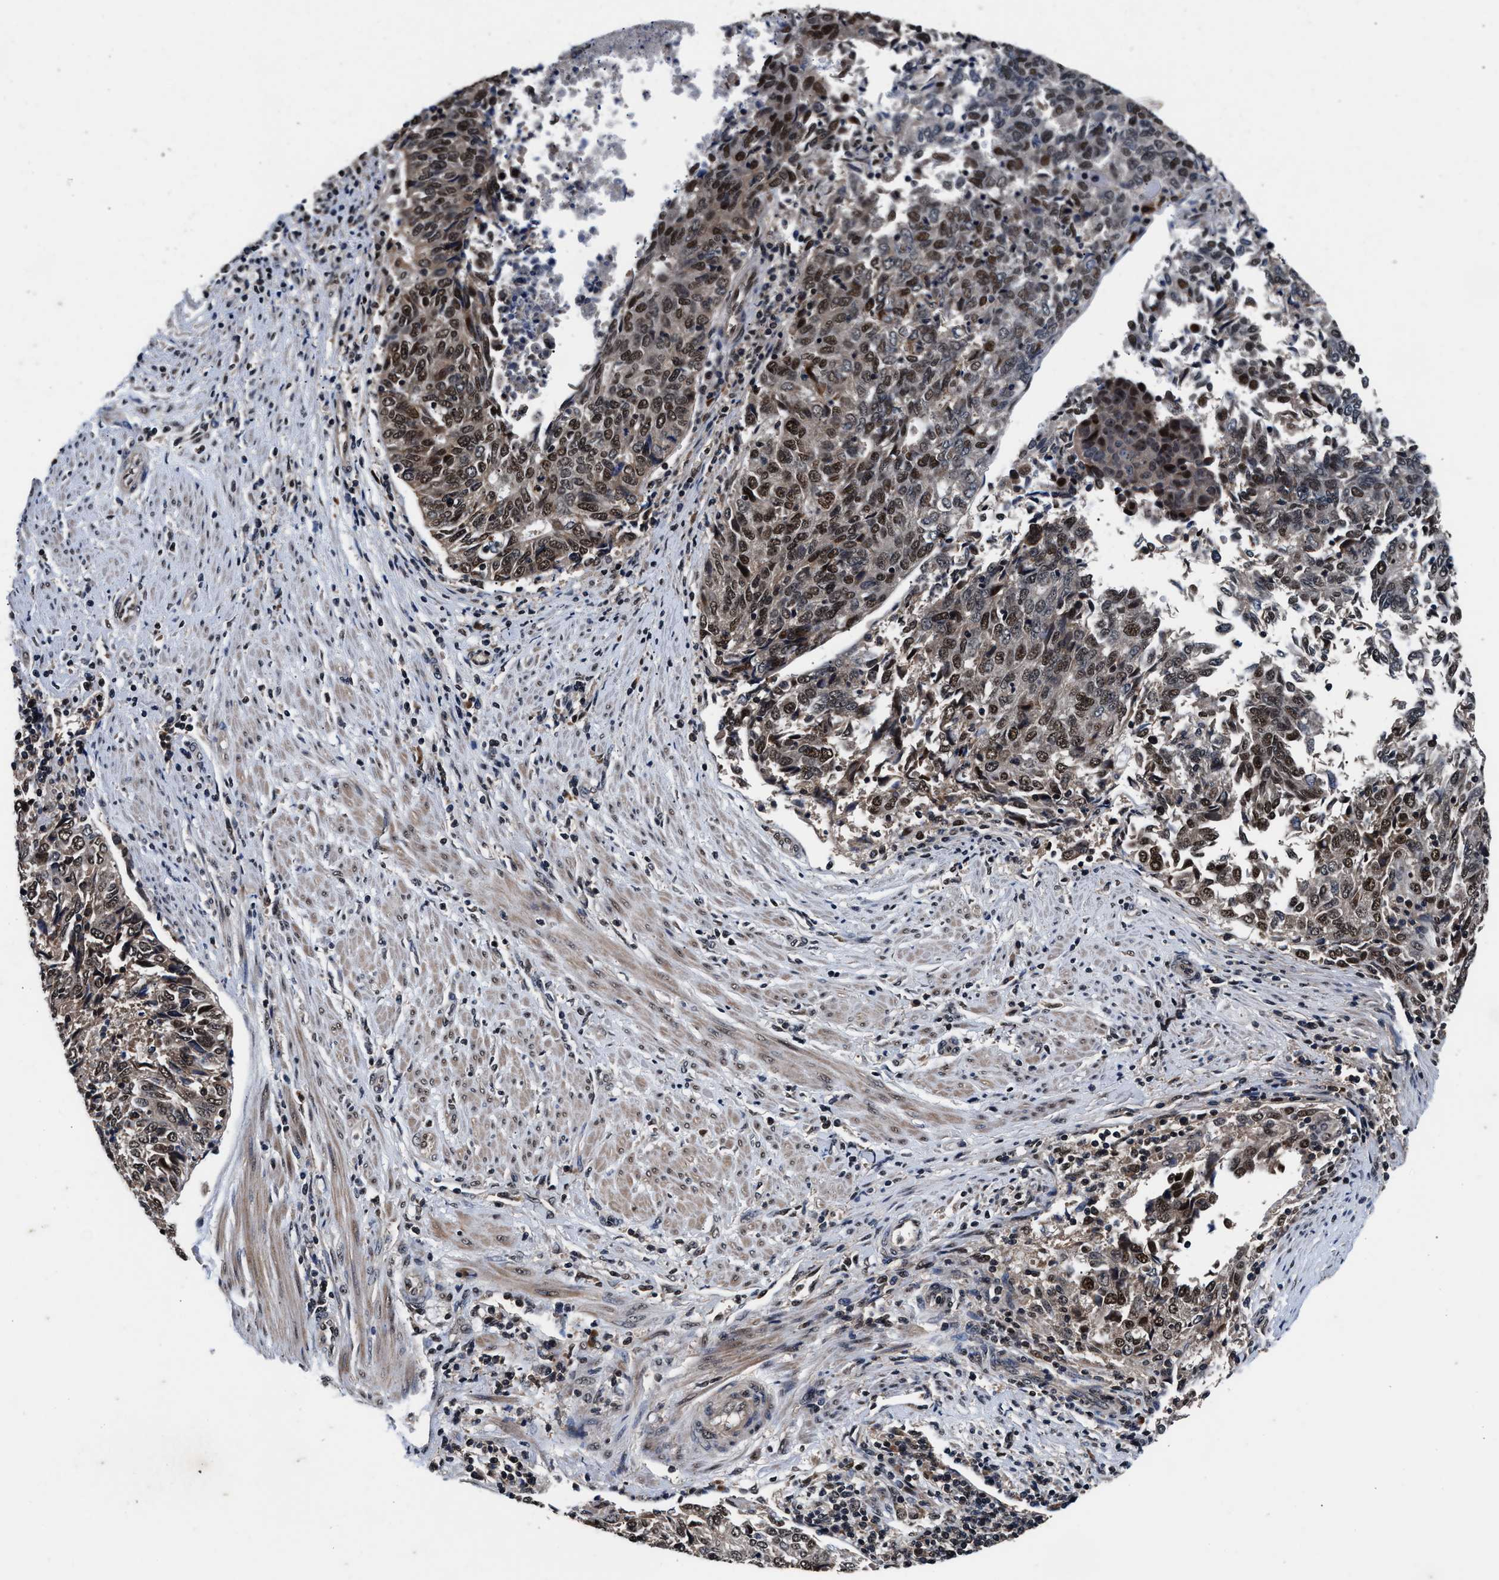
{"staining": {"intensity": "strong", "quantity": ">75%", "location": "nuclear"}, "tissue": "endometrial cancer", "cell_type": "Tumor cells", "image_type": "cancer", "snomed": [{"axis": "morphology", "description": "Adenocarcinoma, NOS"}, {"axis": "topography", "description": "Endometrium"}], "caption": "Immunohistochemical staining of endometrial cancer reveals strong nuclear protein expression in approximately >75% of tumor cells. (DAB IHC with brightfield microscopy, high magnification).", "gene": "USP16", "patient": {"sex": "female", "age": 80}}